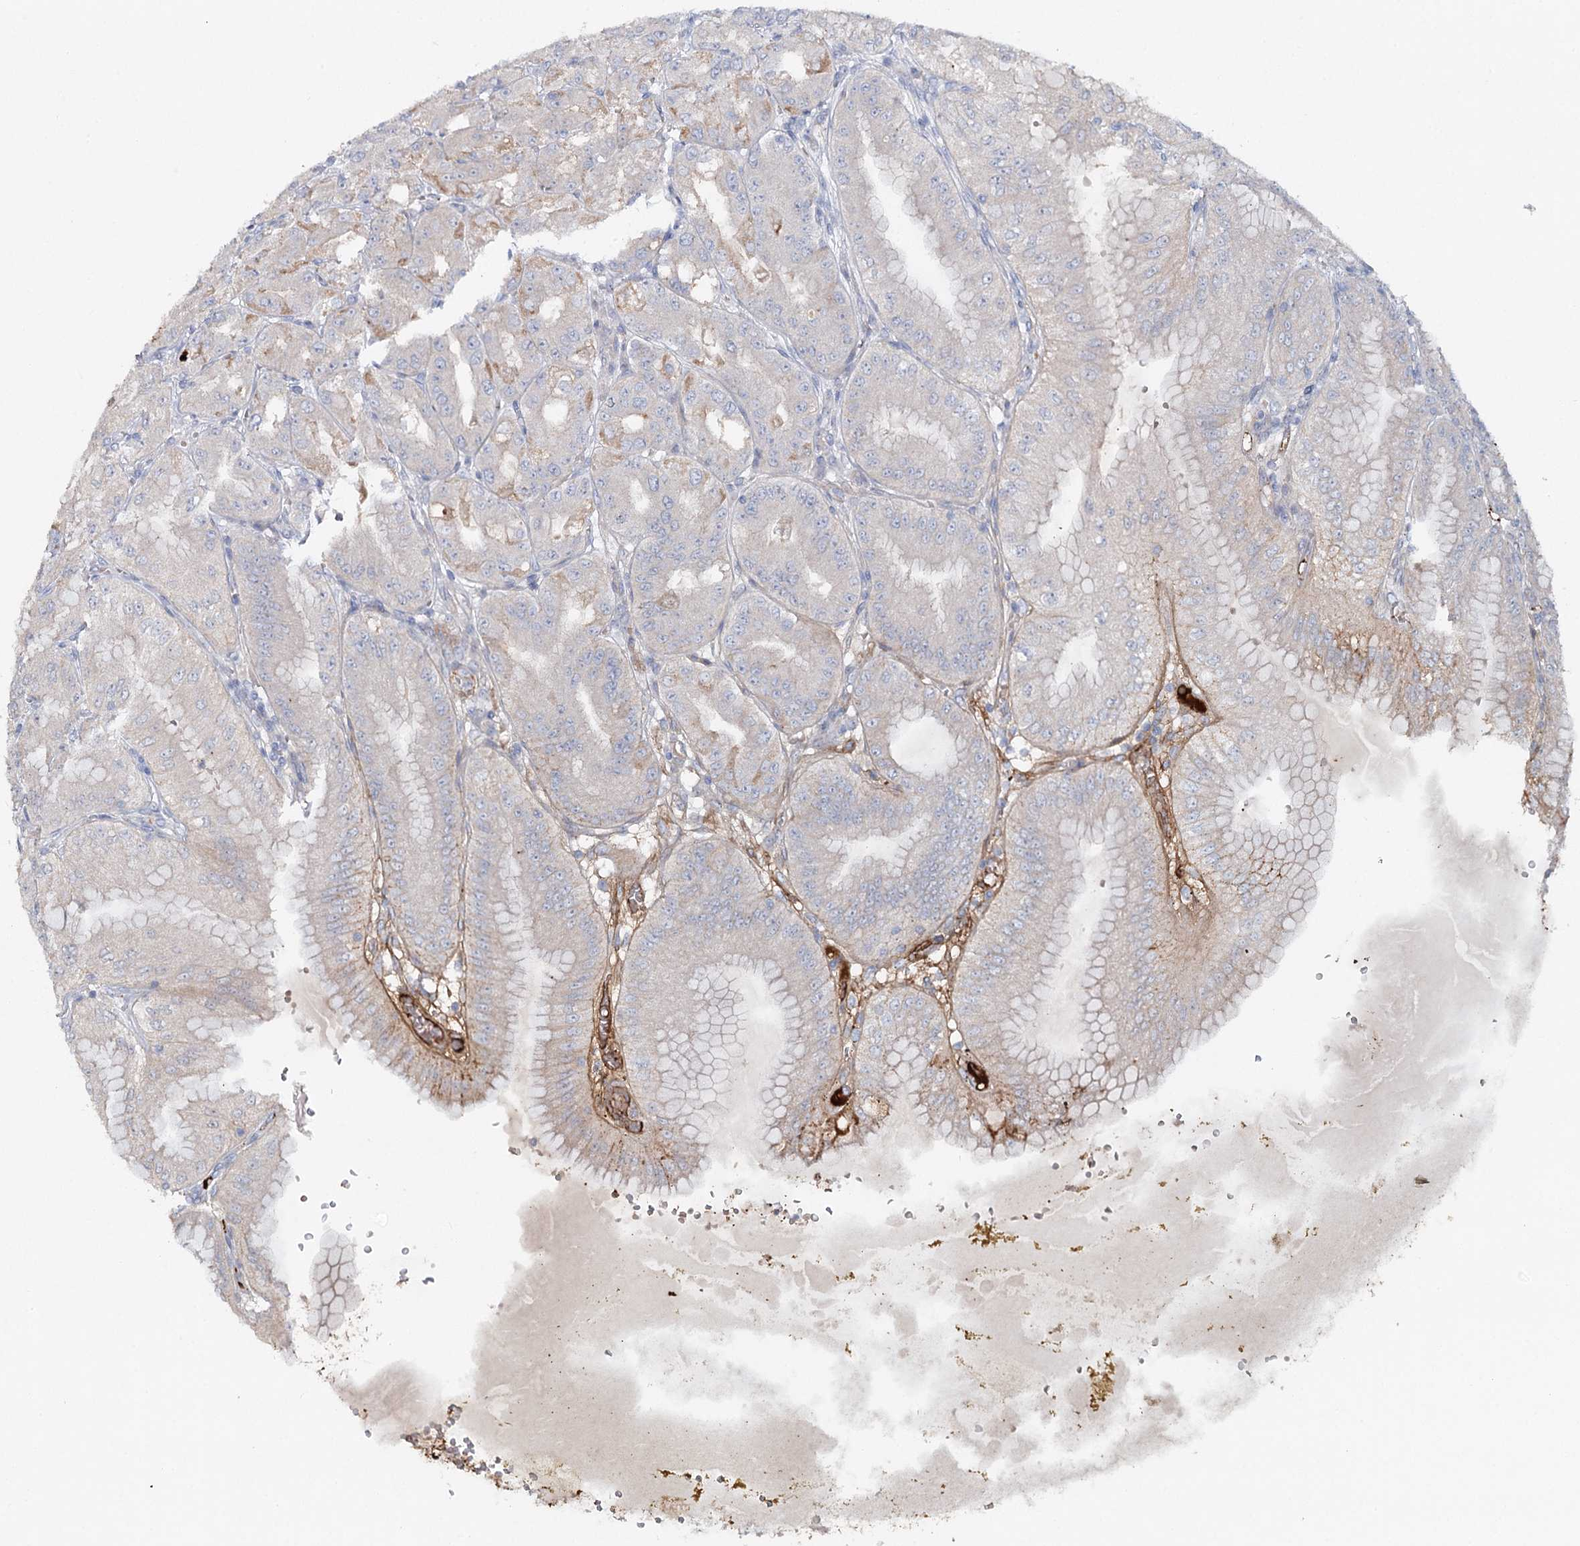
{"staining": {"intensity": "moderate", "quantity": "<25%", "location": "cytoplasmic/membranous"}, "tissue": "stomach", "cell_type": "Glandular cells", "image_type": "normal", "snomed": [{"axis": "morphology", "description": "Normal tissue, NOS"}, {"axis": "topography", "description": "Stomach, upper"}, {"axis": "topography", "description": "Stomach, lower"}], "caption": "Immunohistochemical staining of unremarkable stomach displays <25% levels of moderate cytoplasmic/membranous protein staining in approximately <25% of glandular cells. The staining was performed using DAB to visualize the protein expression in brown, while the nuclei were stained in blue with hematoxylin (Magnification: 20x).", "gene": "ALKBH8", "patient": {"sex": "male", "age": 71}}